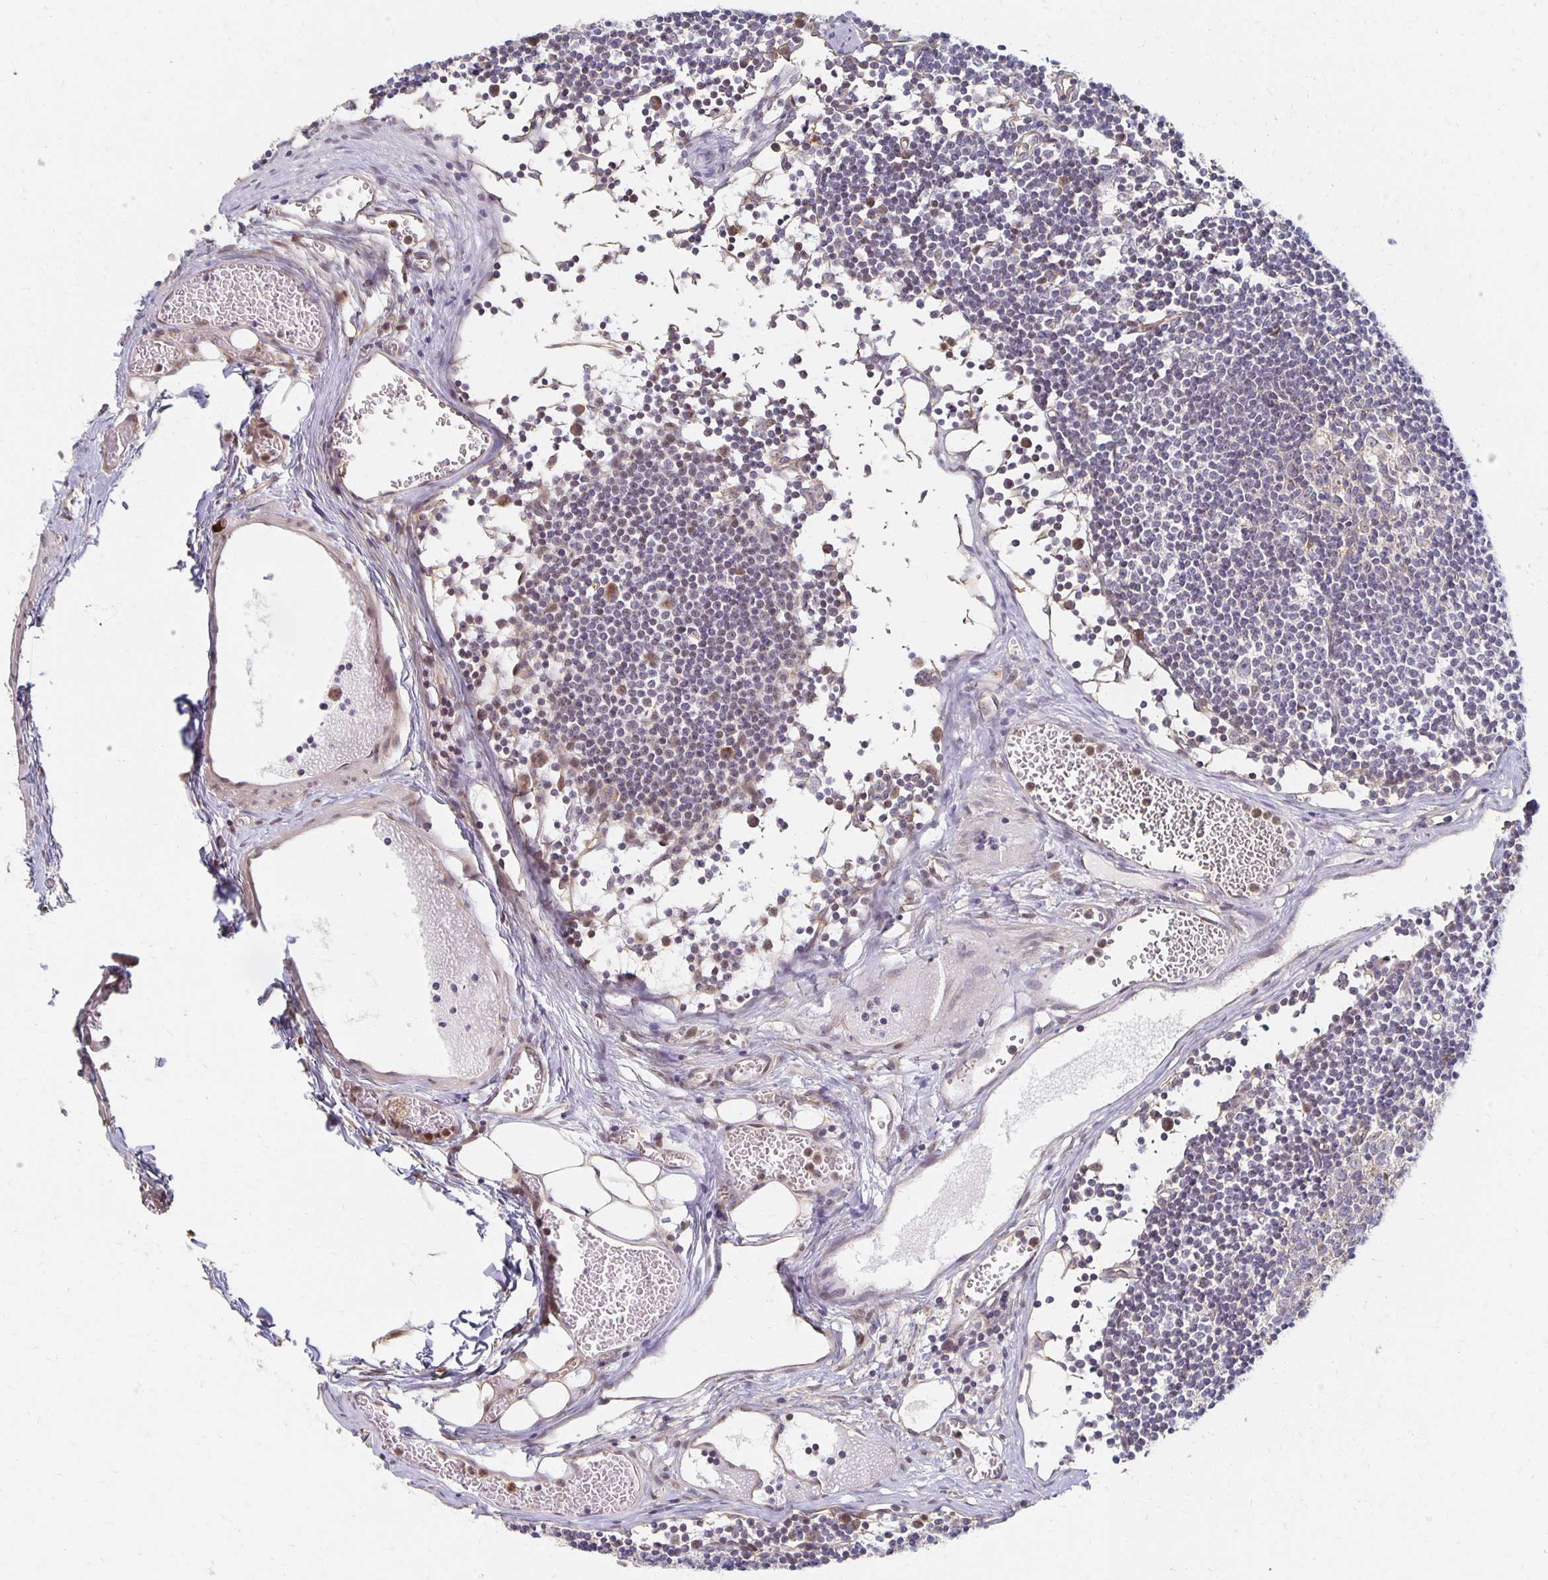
{"staining": {"intensity": "negative", "quantity": "none", "location": "none"}, "tissue": "lymph node", "cell_type": "Germinal center cells", "image_type": "normal", "snomed": [{"axis": "morphology", "description": "Normal tissue, NOS"}, {"axis": "topography", "description": "Lymph node"}], "caption": "Germinal center cells are negative for protein expression in unremarkable human lymph node. Nuclei are stained in blue.", "gene": "SORL1", "patient": {"sex": "female", "age": 11}}